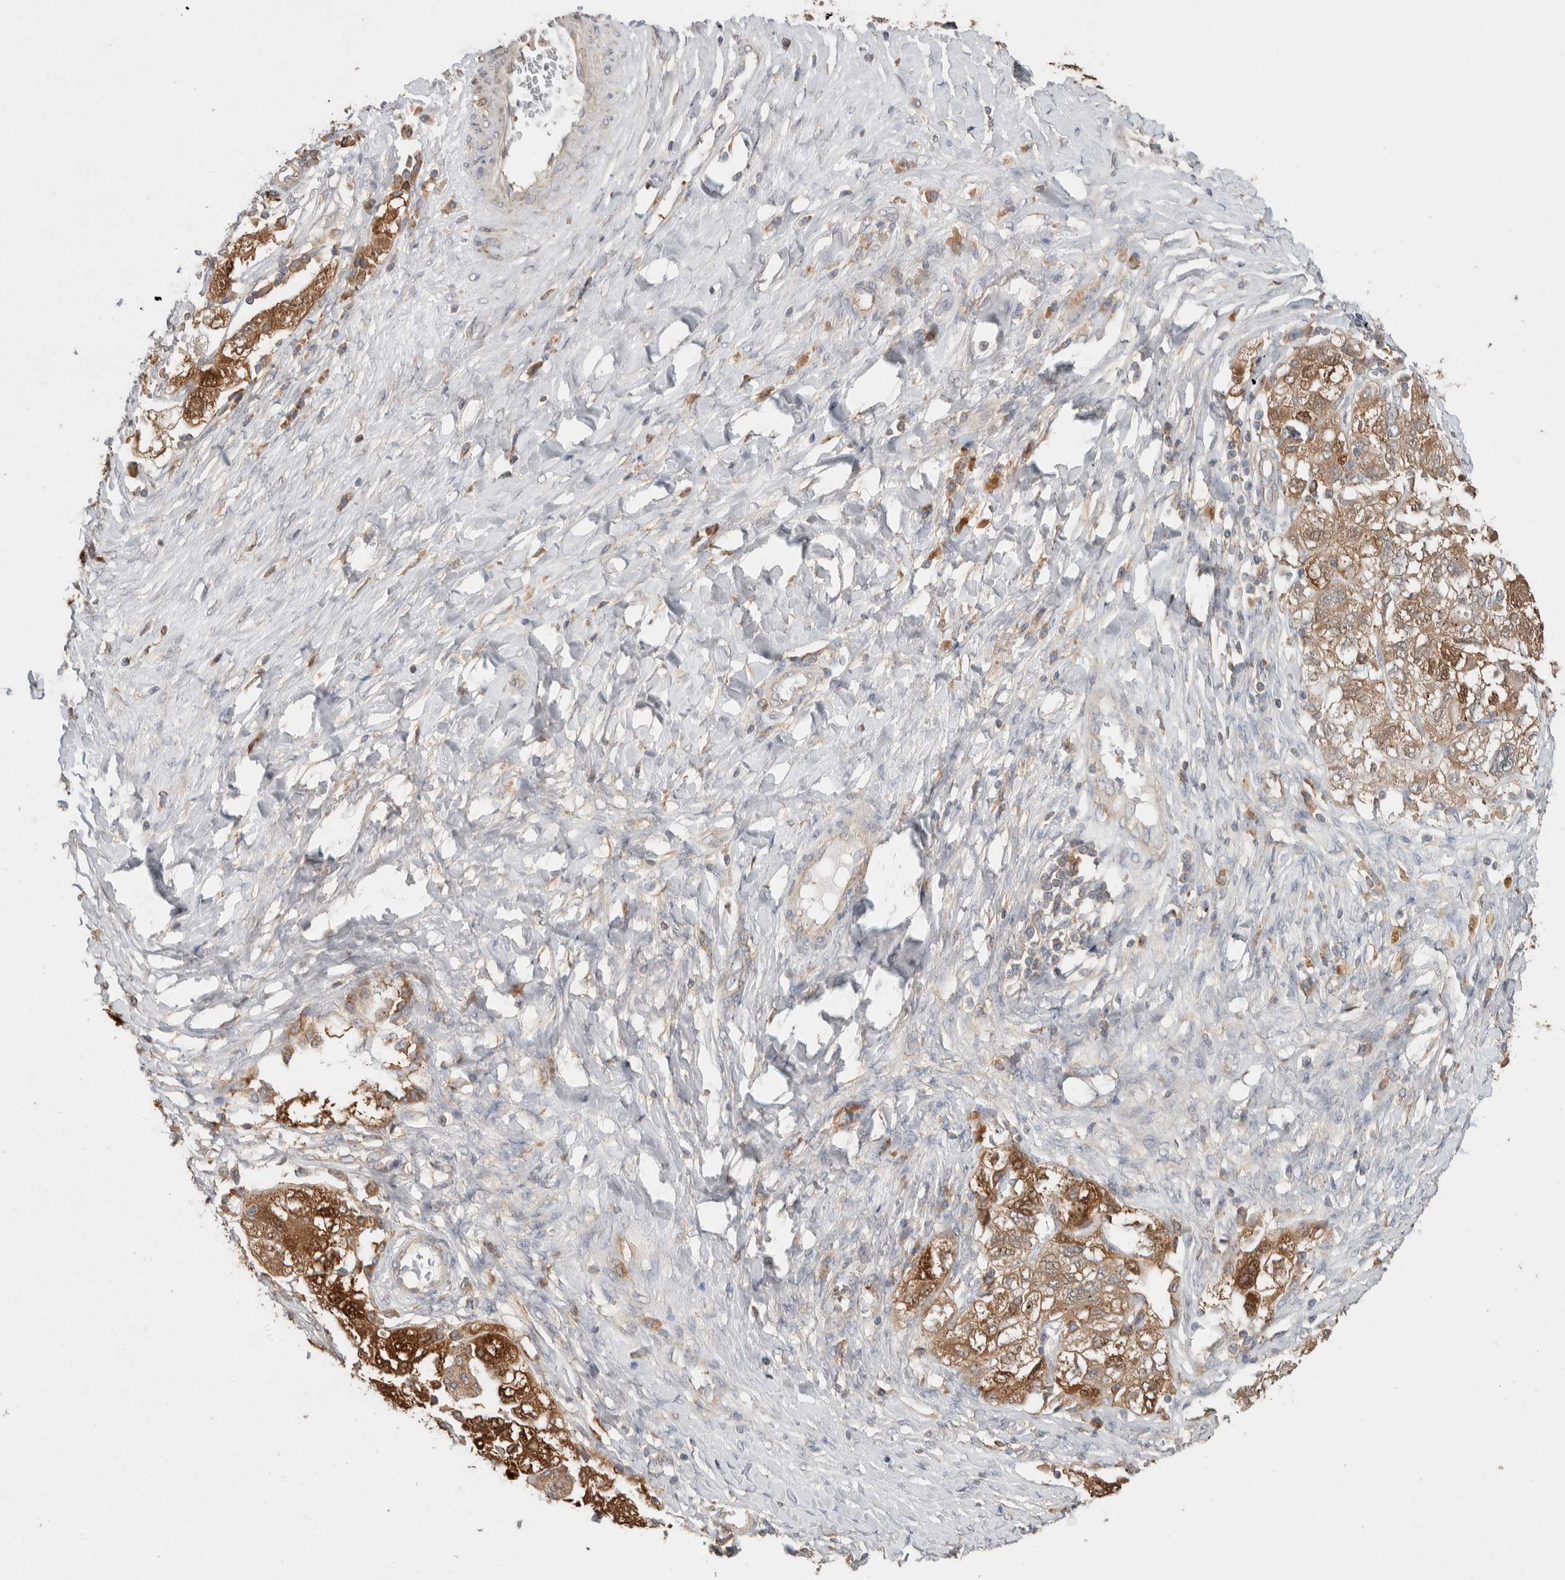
{"staining": {"intensity": "strong", "quantity": ">75%", "location": "cytoplasmic/membranous"}, "tissue": "ovarian cancer", "cell_type": "Tumor cells", "image_type": "cancer", "snomed": [{"axis": "morphology", "description": "Carcinoma, NOS"}, {"axis": "morphology", "description": "Cystadenocarcinoma, serous, NOS"}, {"axis": "topography", "description": "Ovary"}], "caption": "Immunohistochemistry of human serous cystadenocarcinoma (ovarian) exhibits high levels of strong cytoplasmic/membranous staining in approximately >75% of tumor cells.", "gene": "DEPTOR", "patient": {"sex": "female", "age": 69}}